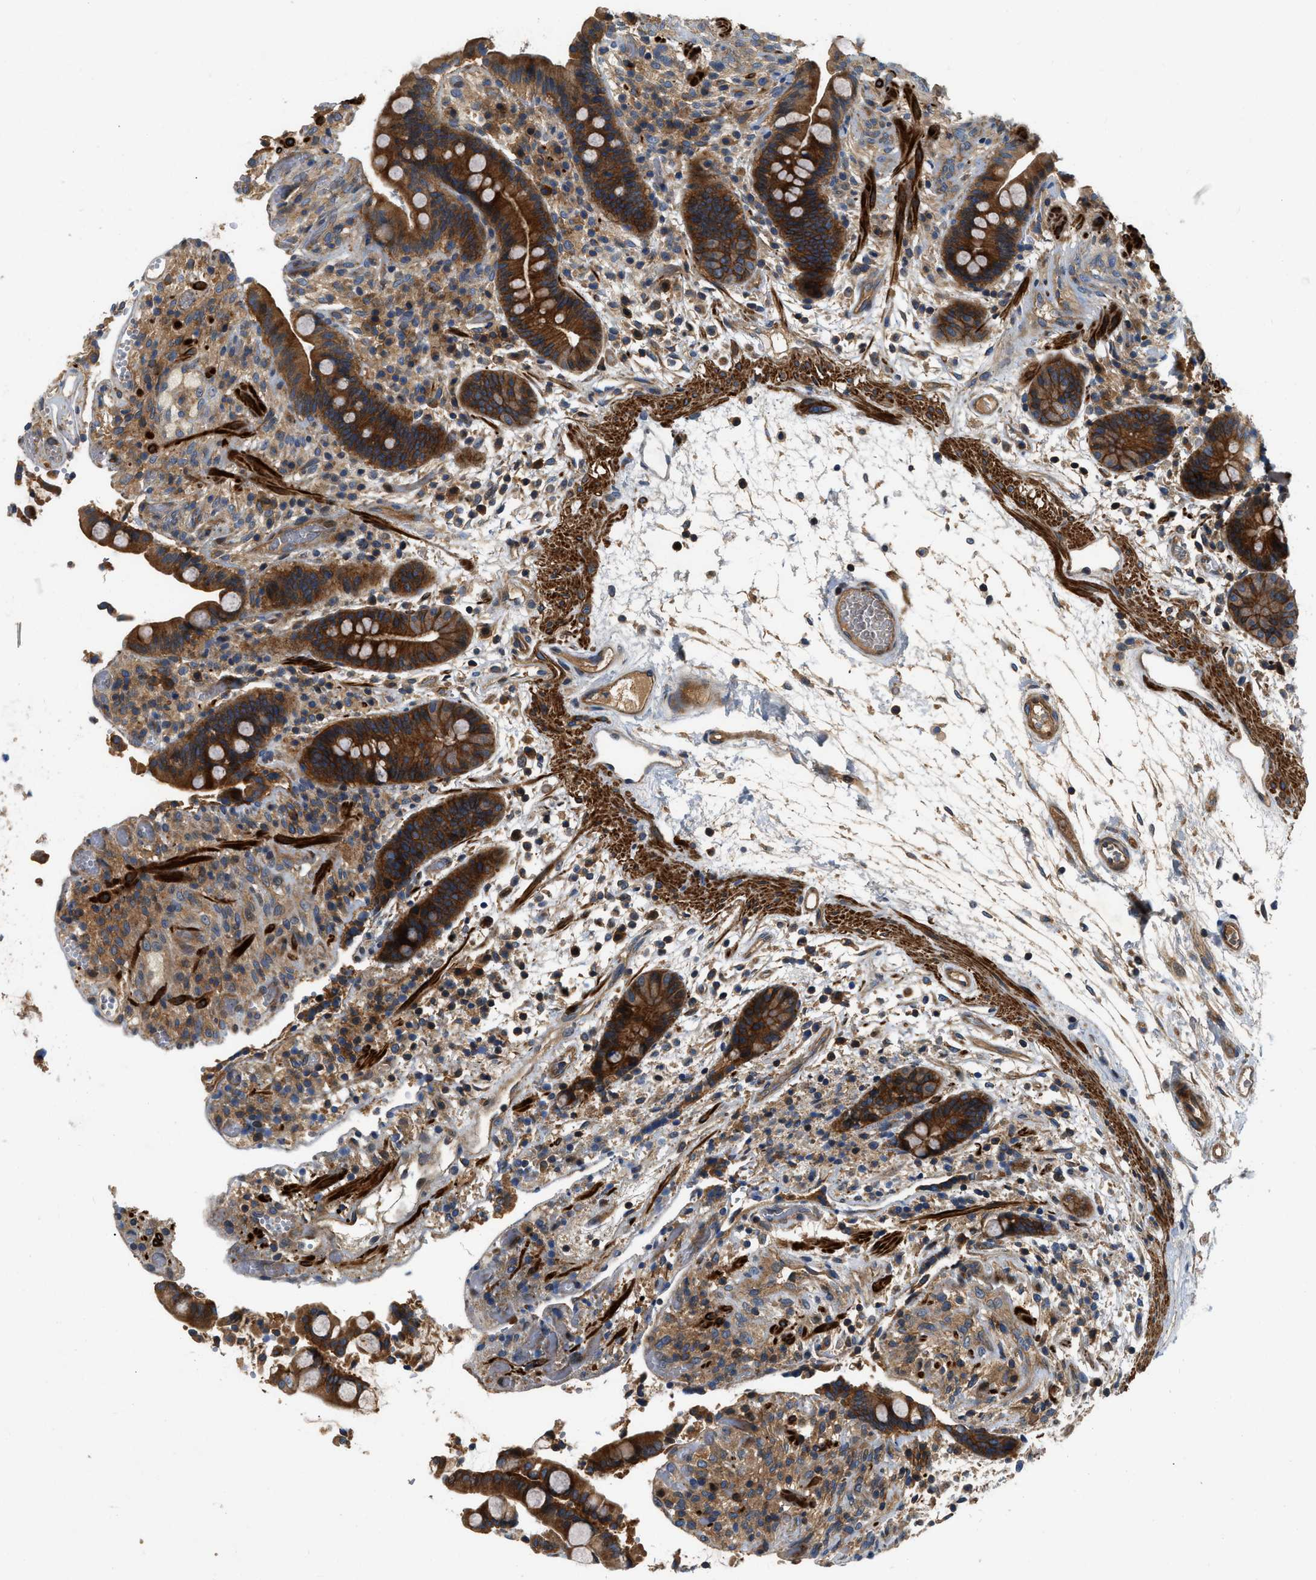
{"staining": {"intensity": "moderate", "quantity": ">75%", "location": "cytoplasmic/membranous"}, "tissue": "colon", "cell_type": "Endothelial cells", "image_type": "normal", "snomed": [{"axis": "morphology", "description": "Normal tissue, NOS"}, {"axis": "topography", "description": "Colon"}], "caption": "The immunohistochemical stain labels moderate cytoplasmic/membranous staining in endothelial cells of normal colon.", "gene": "CNNM3", "patient": {"sex": "male", "age": 73}}